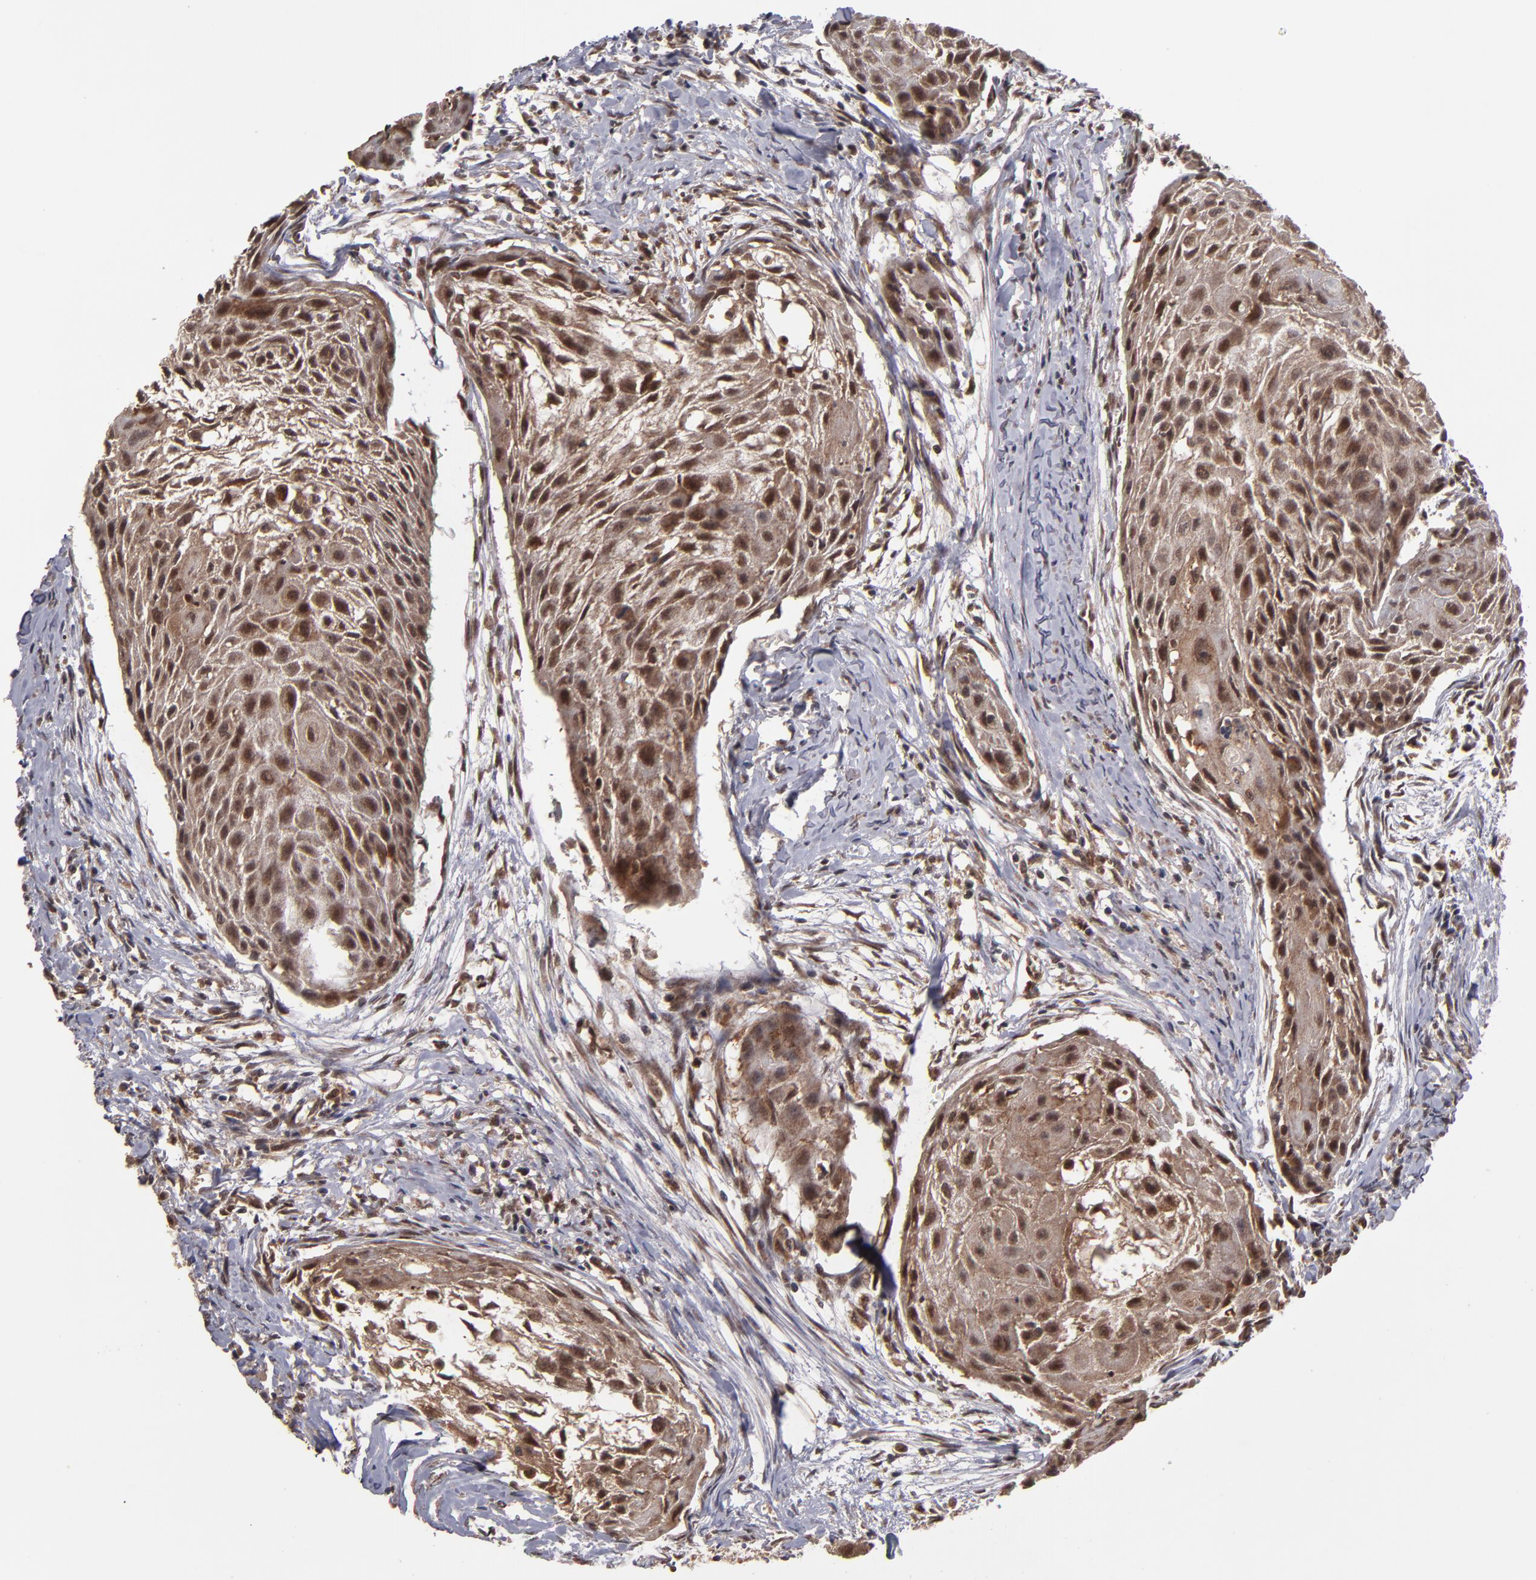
{"staining": {"intensity": "moderate", "quantity": ">75%", "location": "cytoplasmic/membranous,nuclear"}, "tissue": "head and neck cancer", "cell_type": "Tumor cells", "image_type": "cancer", "snomed": [{"axis": "morphology", "description": "Squamous cell carcinoma, NOS"}, {"axis": "topography", "description": "Head-Neck"}], "caption": "High-power microscopy captured an immunohistochemistry (IHC) photomicrograph of head and neck cancer (squamous cell carcinoma), revealing moderate cytoplasmic/membranous and nuclear expression in approximately >75% of tumor cells.", "gene": "CUL5", "patient": {"sex": "male", "age": 64}}